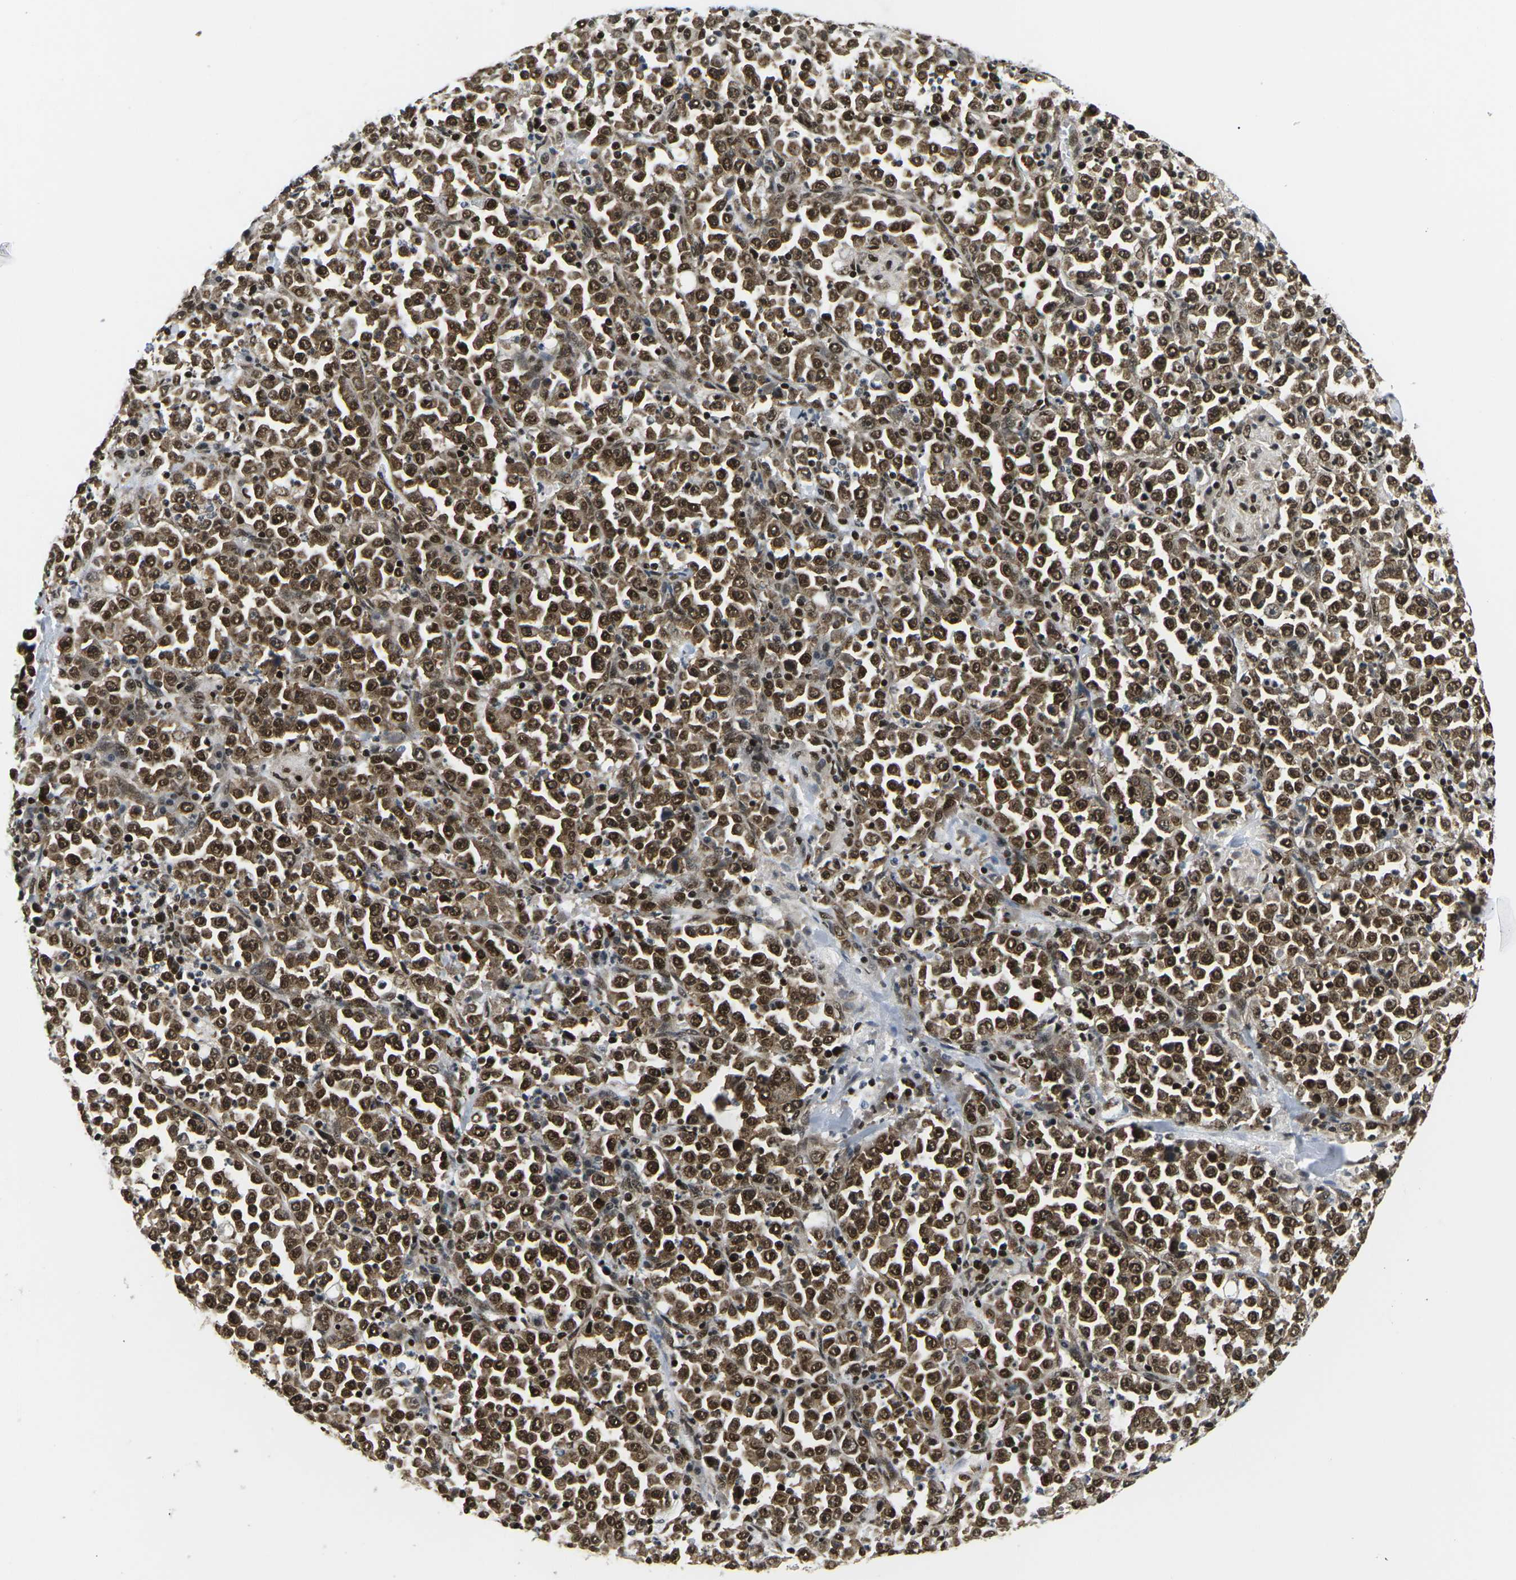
{"staining": {"intensity": "strong", "quantity": ">75%", "location": "cytoplasmic/membranous,nuclear"}, "tissue": "stomach cancer", "cell_type": "Tumor cells", "image_type": "cancer", "snomed": [{"axis": "morphology", "description": "Normal tissue, NOS"}, {"axis": "morphology", "description": "Adenocarcinoma, NOS"}, {"axis": "topography", "description": "Stomach, upper"}, {"axis": "topography", "description": "Stomach"}], "caption": "The immunohistochemical stain labels strong cytoplasmic/membranous and nuclear positivity in tumor cells of stomach adenocarcinoma tissue.", "gene": "CELF1", "patient": {"sex": "male", "age": 59}}